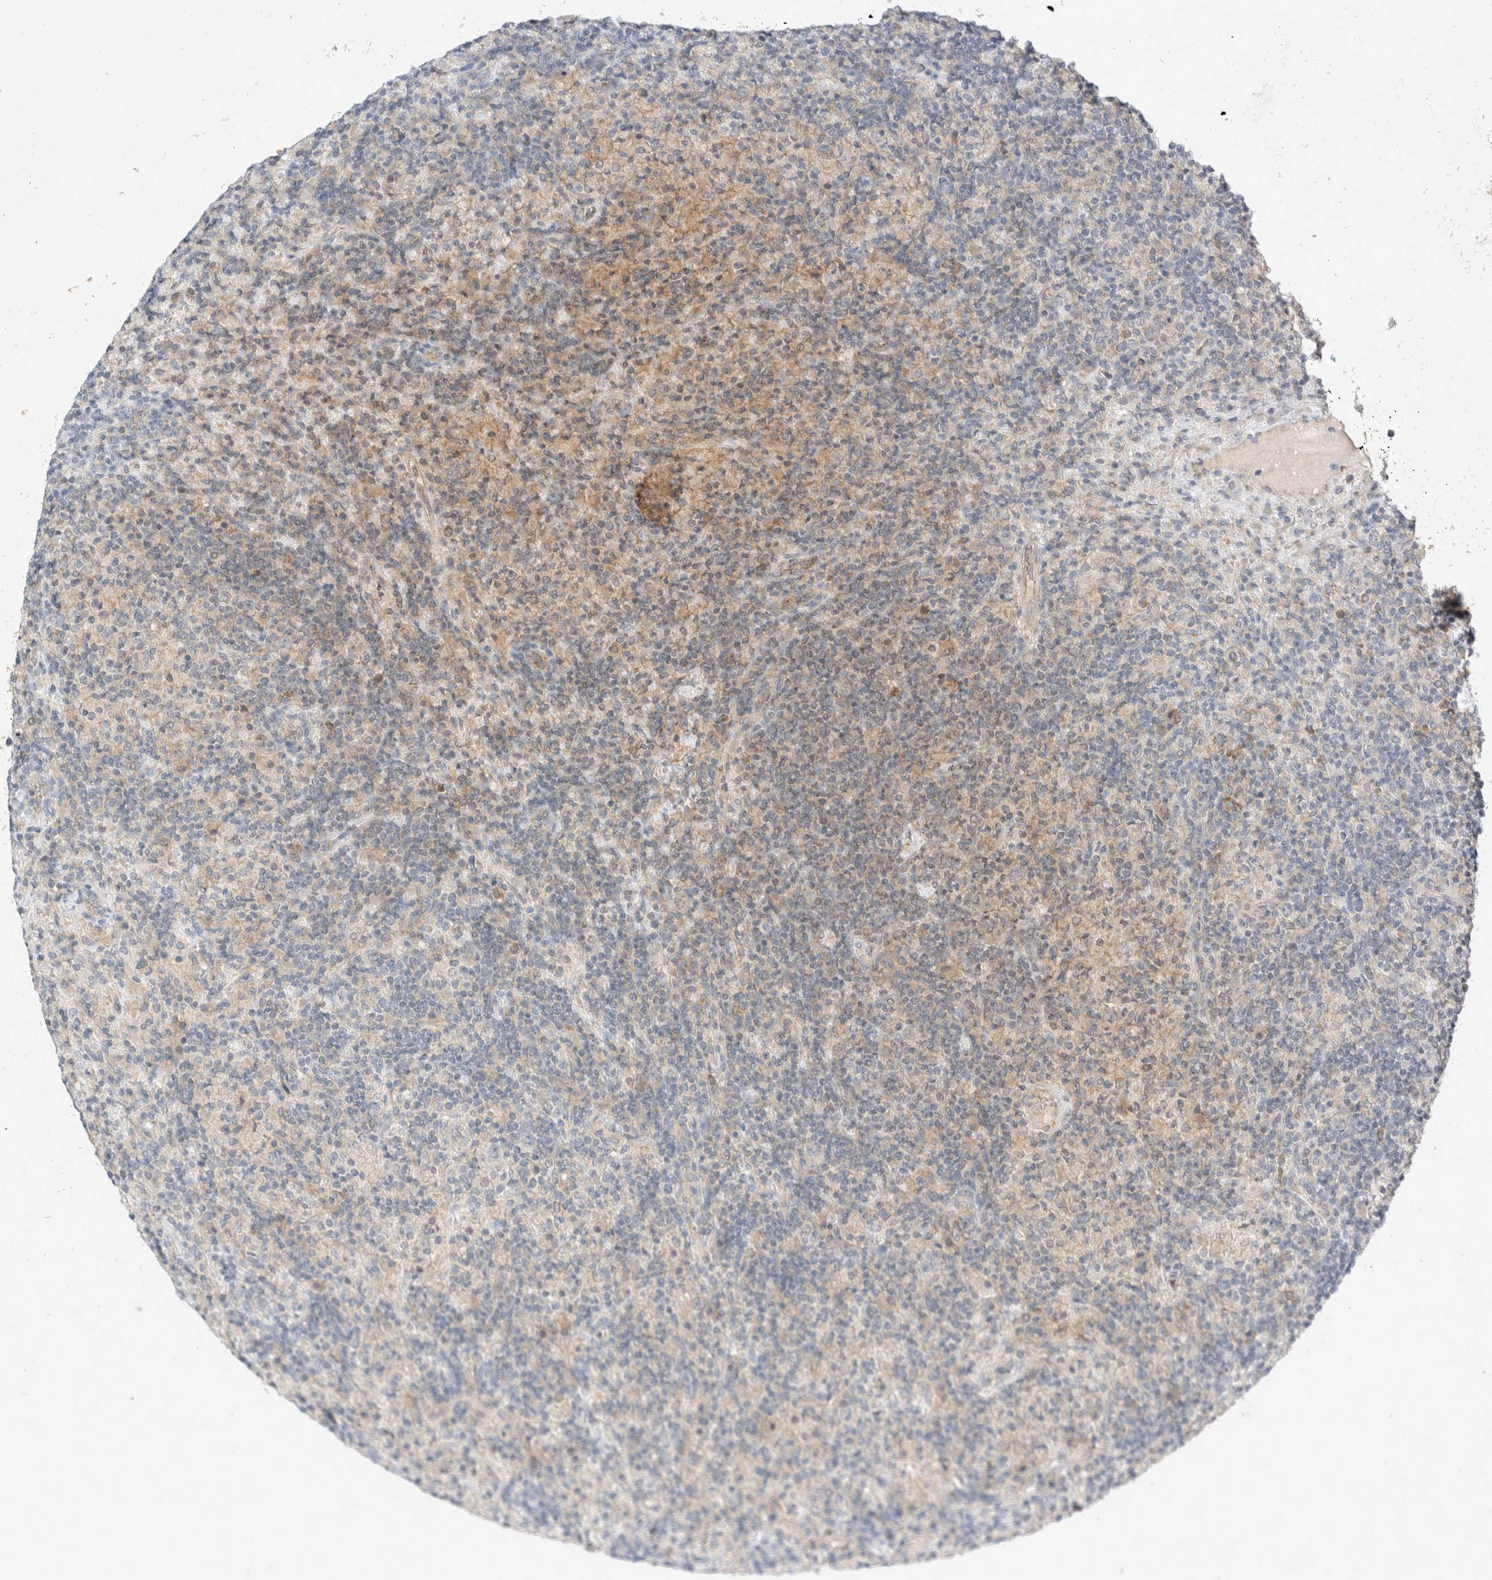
{"staining": {"intensity": "negative", "quantity": "none", "location": "none"}, "tissue": "lymphoma", "cell_type": "Tumor cells", "image_type": "cancer", "snomed": [{"axis": "morphology", "description": "Hodgkin's disease, NOS"}, {"axis": "topography", "description": "Lymph node"}], "caption": "Immunohistochemical staining of Hodgkin's disease exhibits no significant positivity in tumor cells.", "gene": "TOM1L2", "patient": {"sex": "male", "age": 70}}